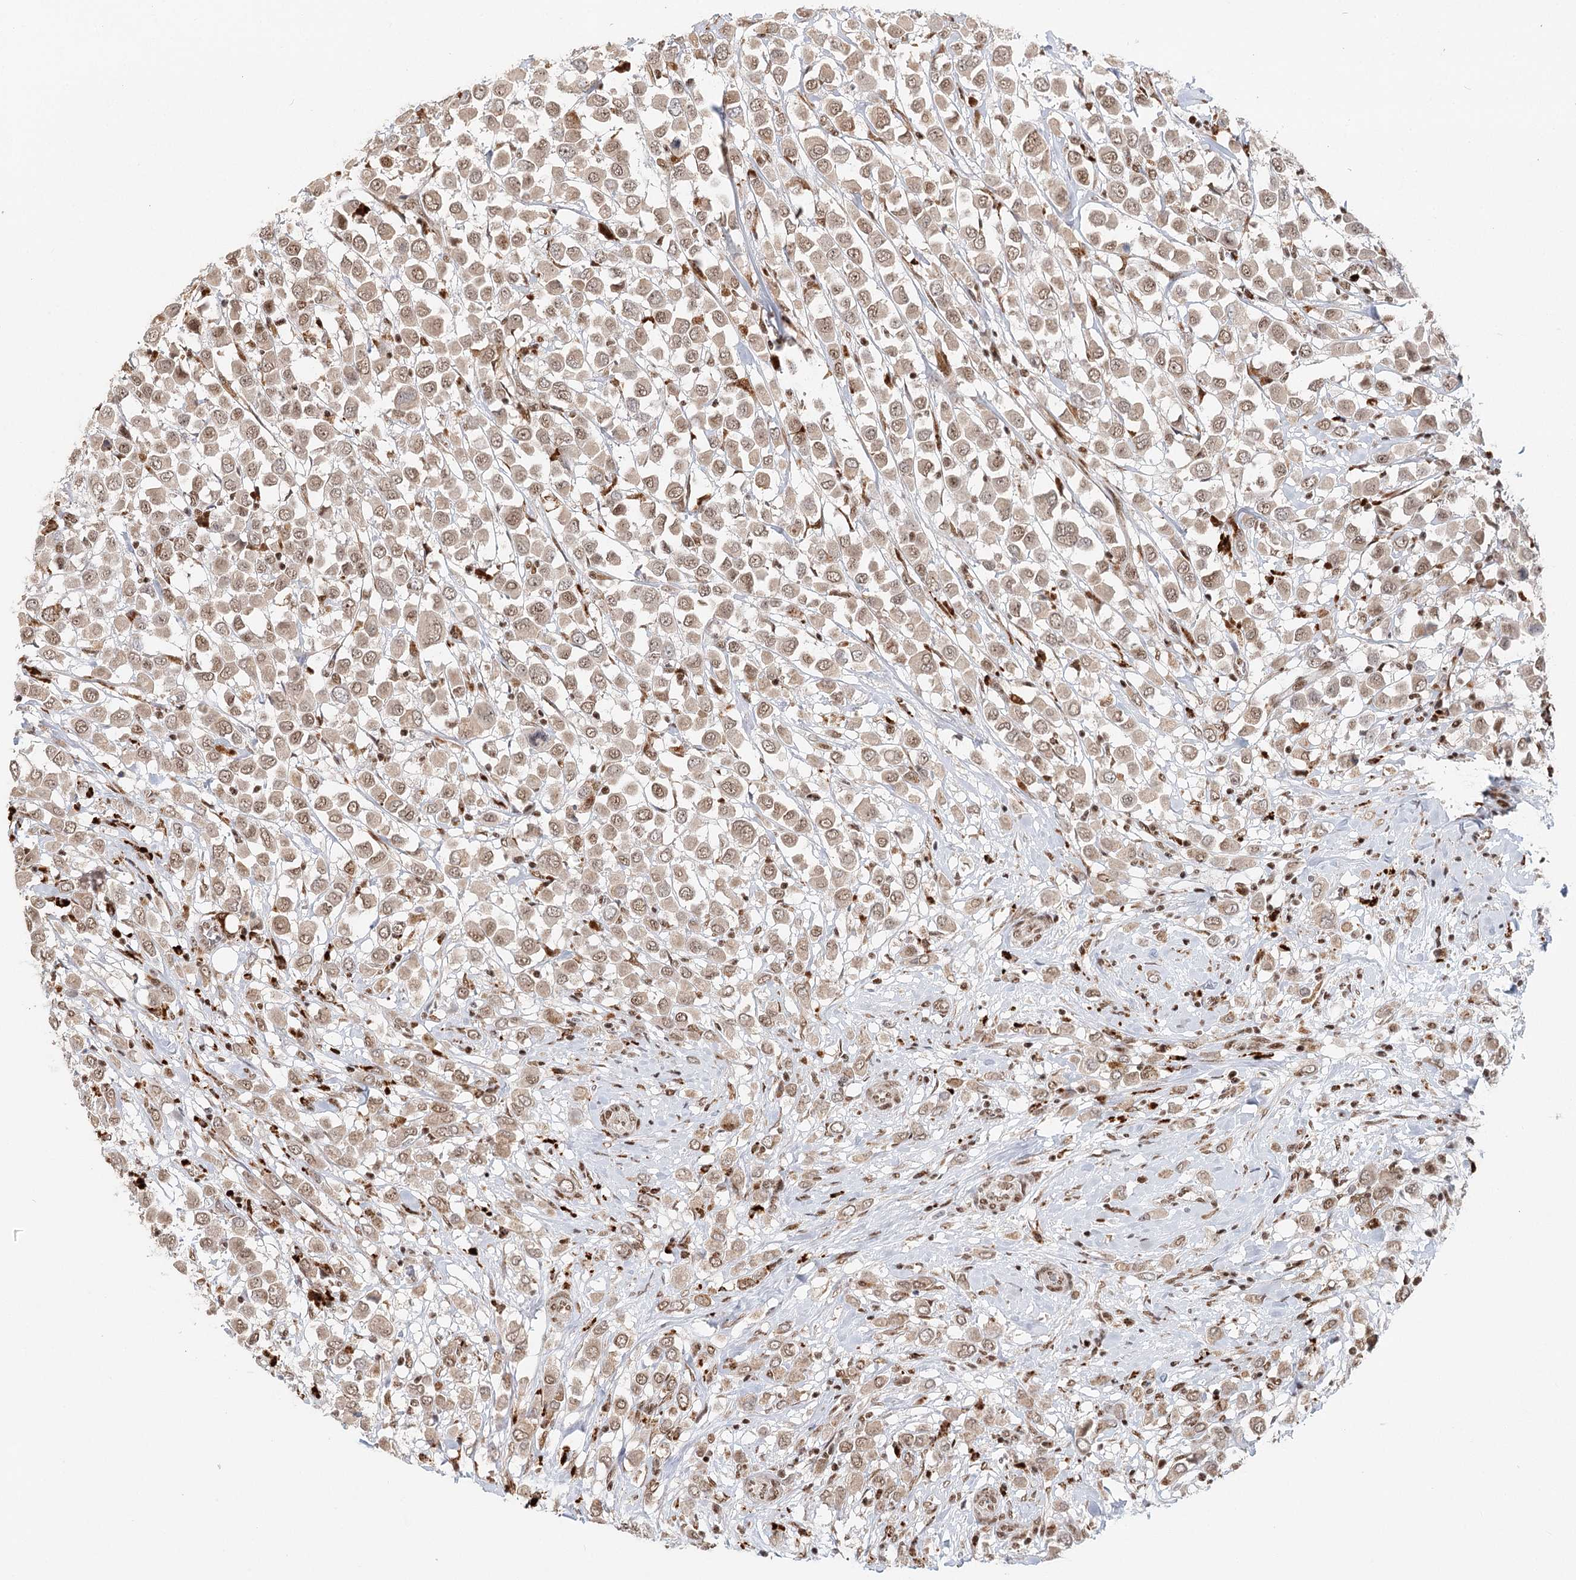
{"staining": {"intensity": "weak", "quantity": ">75%", "location": "cytoplasmic/membranous,nuclear"}, "tissue": "breast cancer", "cell_type": "Tumor cells", "image_type": "cancer", "snomed": [{"axis": "morphology", "description": "Duct carcinoma"}, {"axis": "topography", "description": "Breast"}], "caption": "A histopathology image of intraductal carcinoma (breast) stained for a protein shows weak cytoplasmic/membranous and nuclear brown staining in tumor cells.", "gene": "BNIP5", "patient": {"sex": "female", "age": 61}}